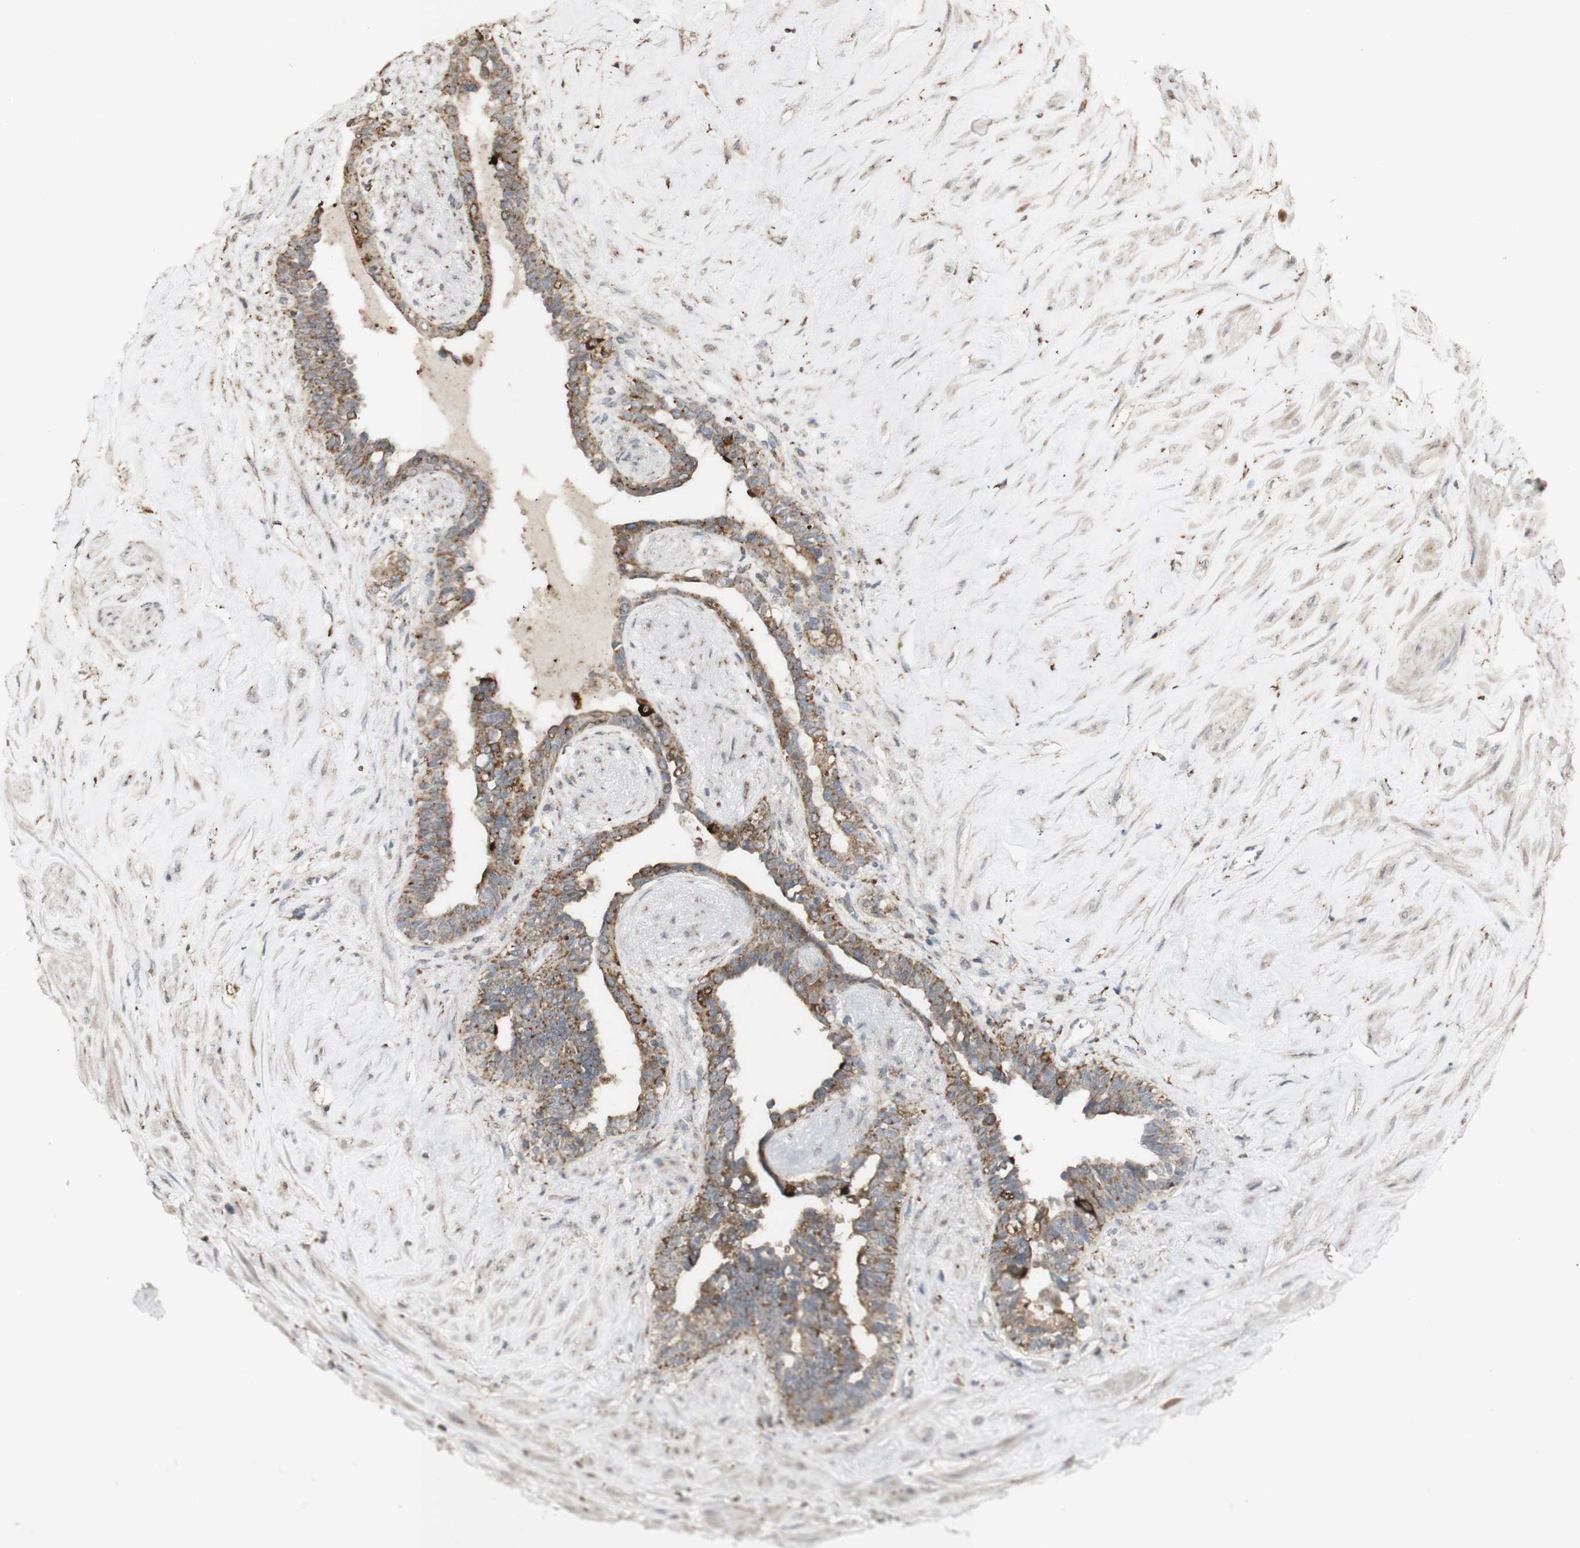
{"staining": {"intensity": "moderate", "quantity": ">75%", "location": "cytoplasmic/membranous"}, "tissue": "seminal vesicle", "cell_type": "Glandular cells", "image_type": "normal", "snomed": [{"axis": "morphology", "description": "Normal tissue, NOS"}, {"axis": "topography", "description": "Seminal veicle"}], "caption": "Protein staining of benign seminal vesicle exhibits moderate cytoplasmic/membranous expression in approximately >75% of glandular cells.", "gene": "ATP6V1E1", "patient": {"sex": "male", "age": 63}}